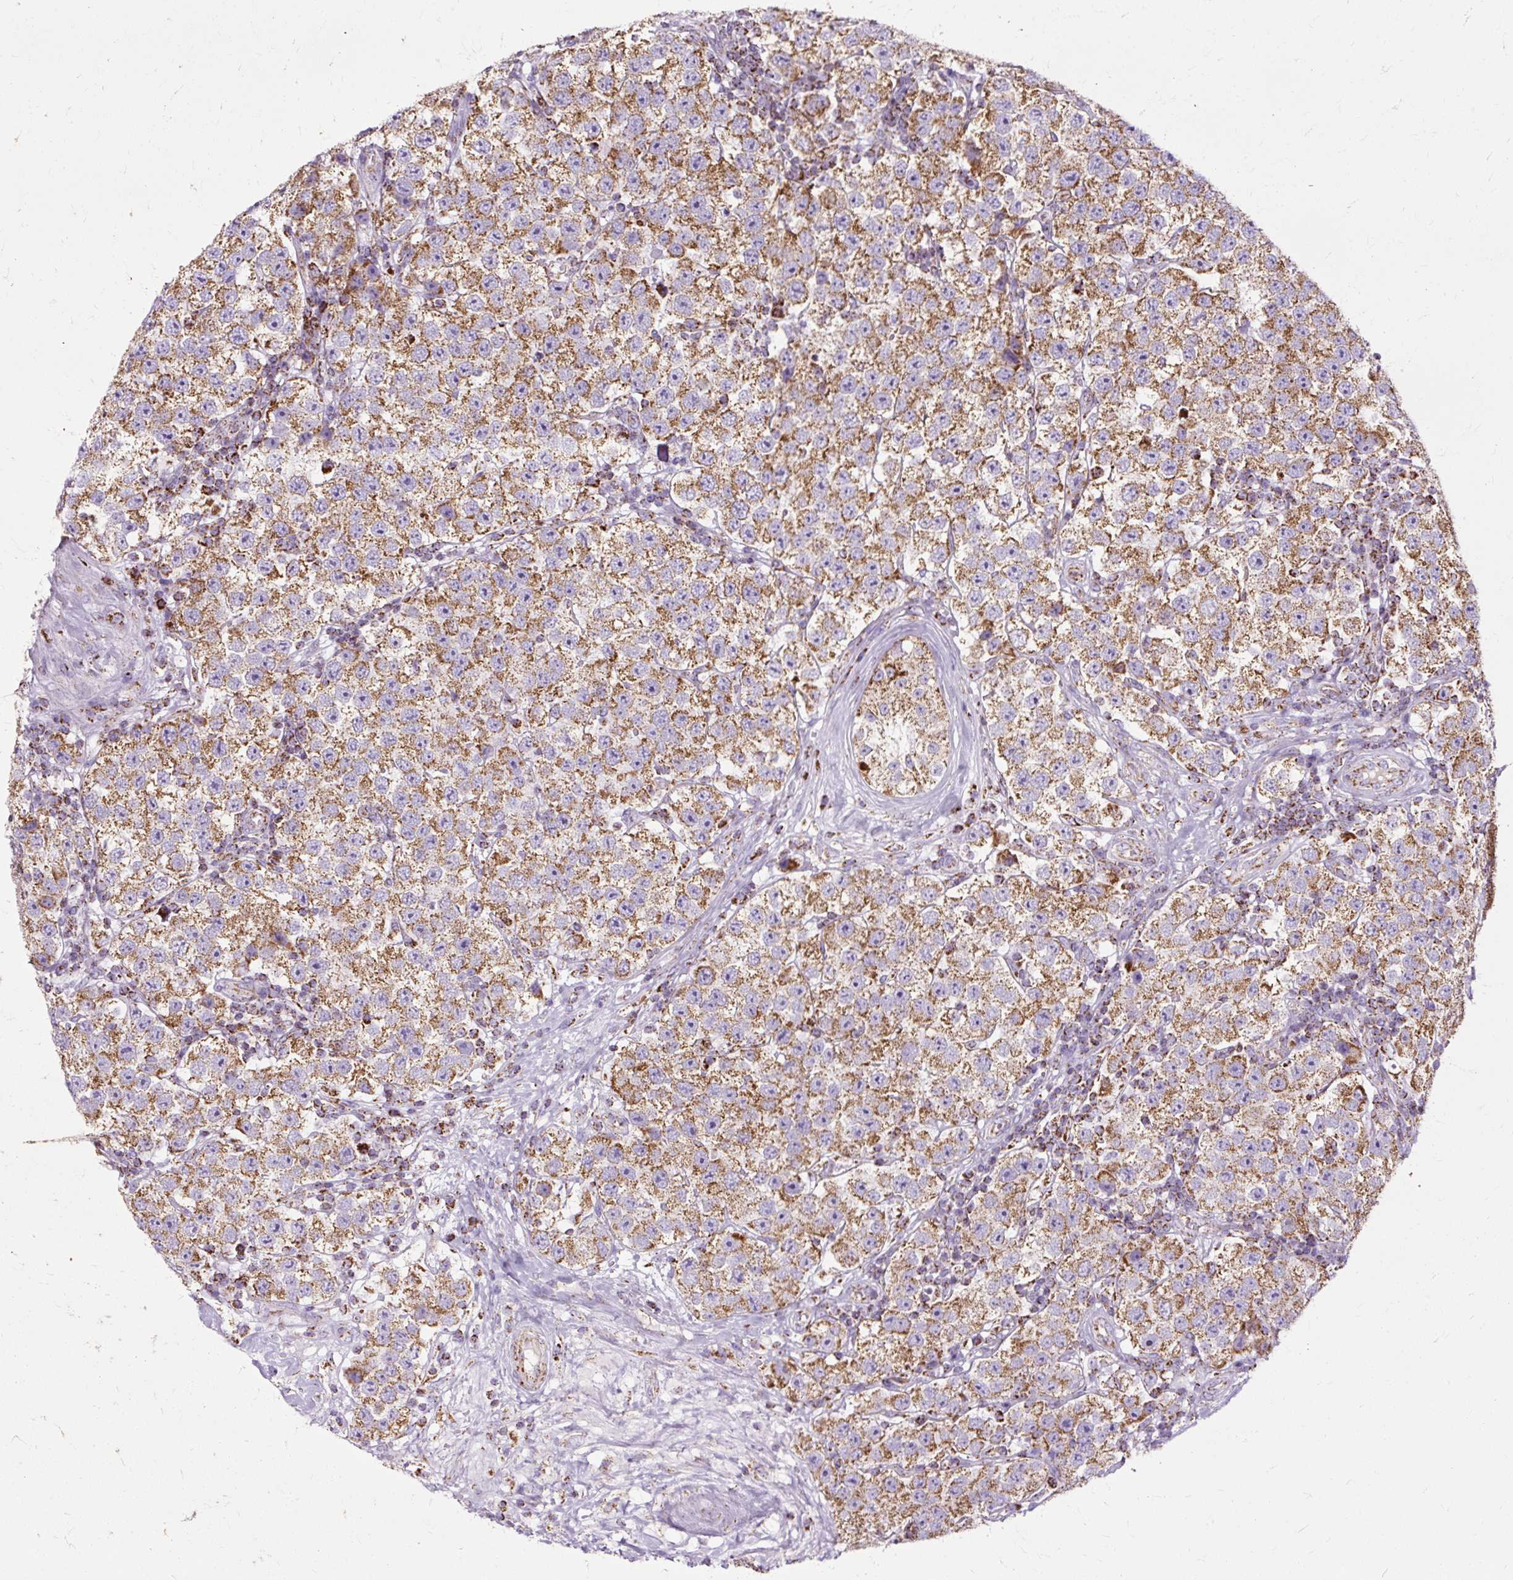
{"staining": {"intensity": "moderate", "quantity": ">75%", "location": "cytoplasmic/membranous"}, "tissue": "testis cancer", "cell_type": "Tumor cells", "image_type": "cancer", "snomed": [{"axis": "morphology", "description": "Seminoma, NOS"}, {"axis": "topography", "description": "Testis"}], "caption": "A histopathology image of testis seminoma stained for a protein exhibits moderate cytoplasmic/membranous brown staining in tumor cells. Using DAB (3,3'-diaminobenzidine) (brown) and hematoxylin (blue) stains, captured at high magnification using brightfield microscopy.", "gene": "DLAT", "patient": {"sex": "male", "age": 34}}